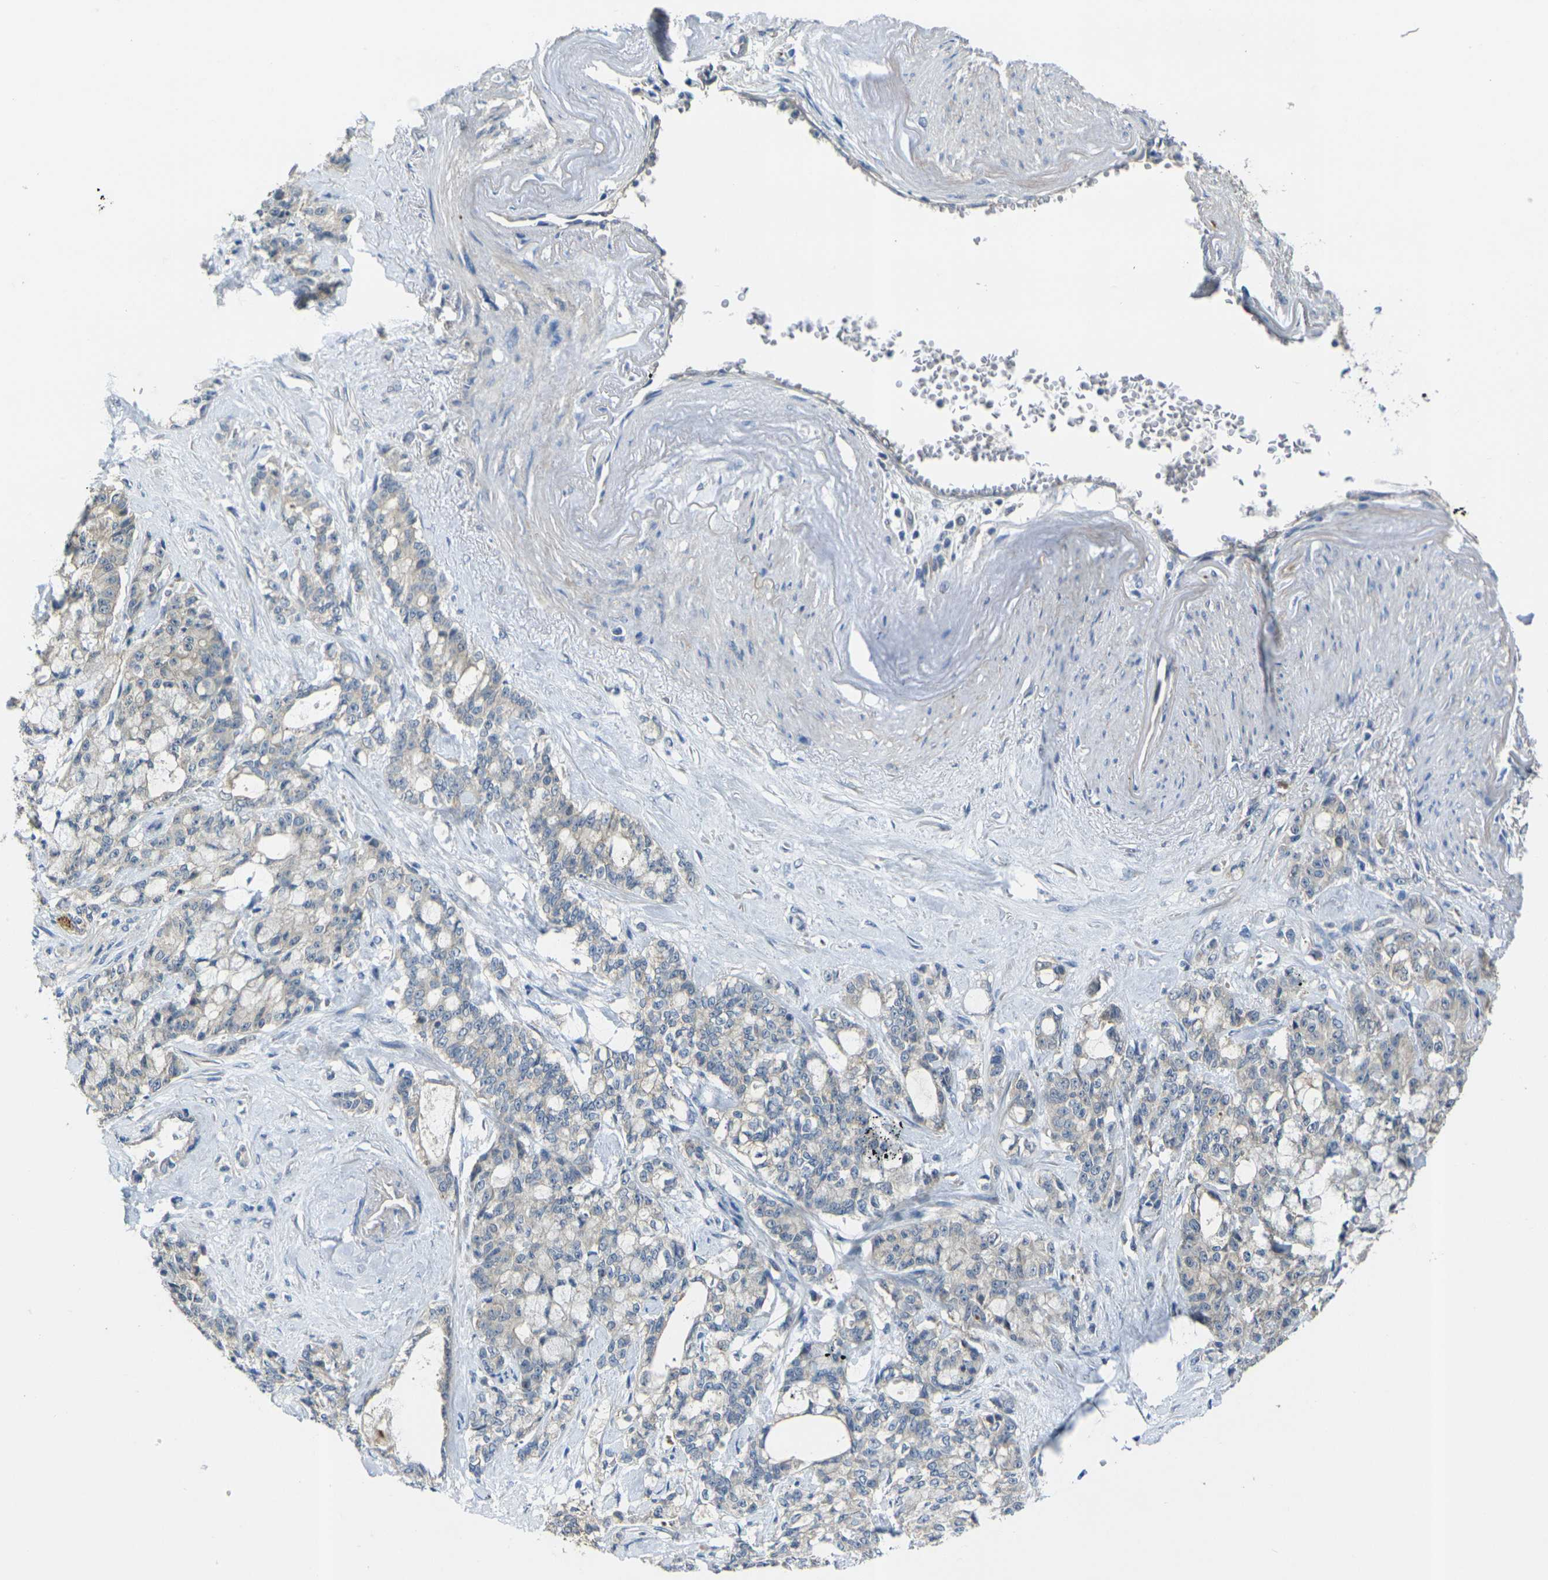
{"staining": {"intensity": "weak", "quantity": ">75%", "location": "cytoplasmic/membranous"}, "tissue": "pancreatic cancer", "cell_type": "Tumor cells", "image_type": "cancer", "snomed": [{"axis": "morphology", "description": "Adenocarcinoma, NOS"}, {"axis": "topography", "description": "Pancreas"}], "caption": "A high-resolution photomicrograph shows immunohistochemistry (IHC) staining of adenocarcinoma (pancreatic), which displays weak cytoplasmic/membranous expression in about >75% of tumor cells.", "gene": "GNA12", "patient": {"sex": "female", "age": 73}}